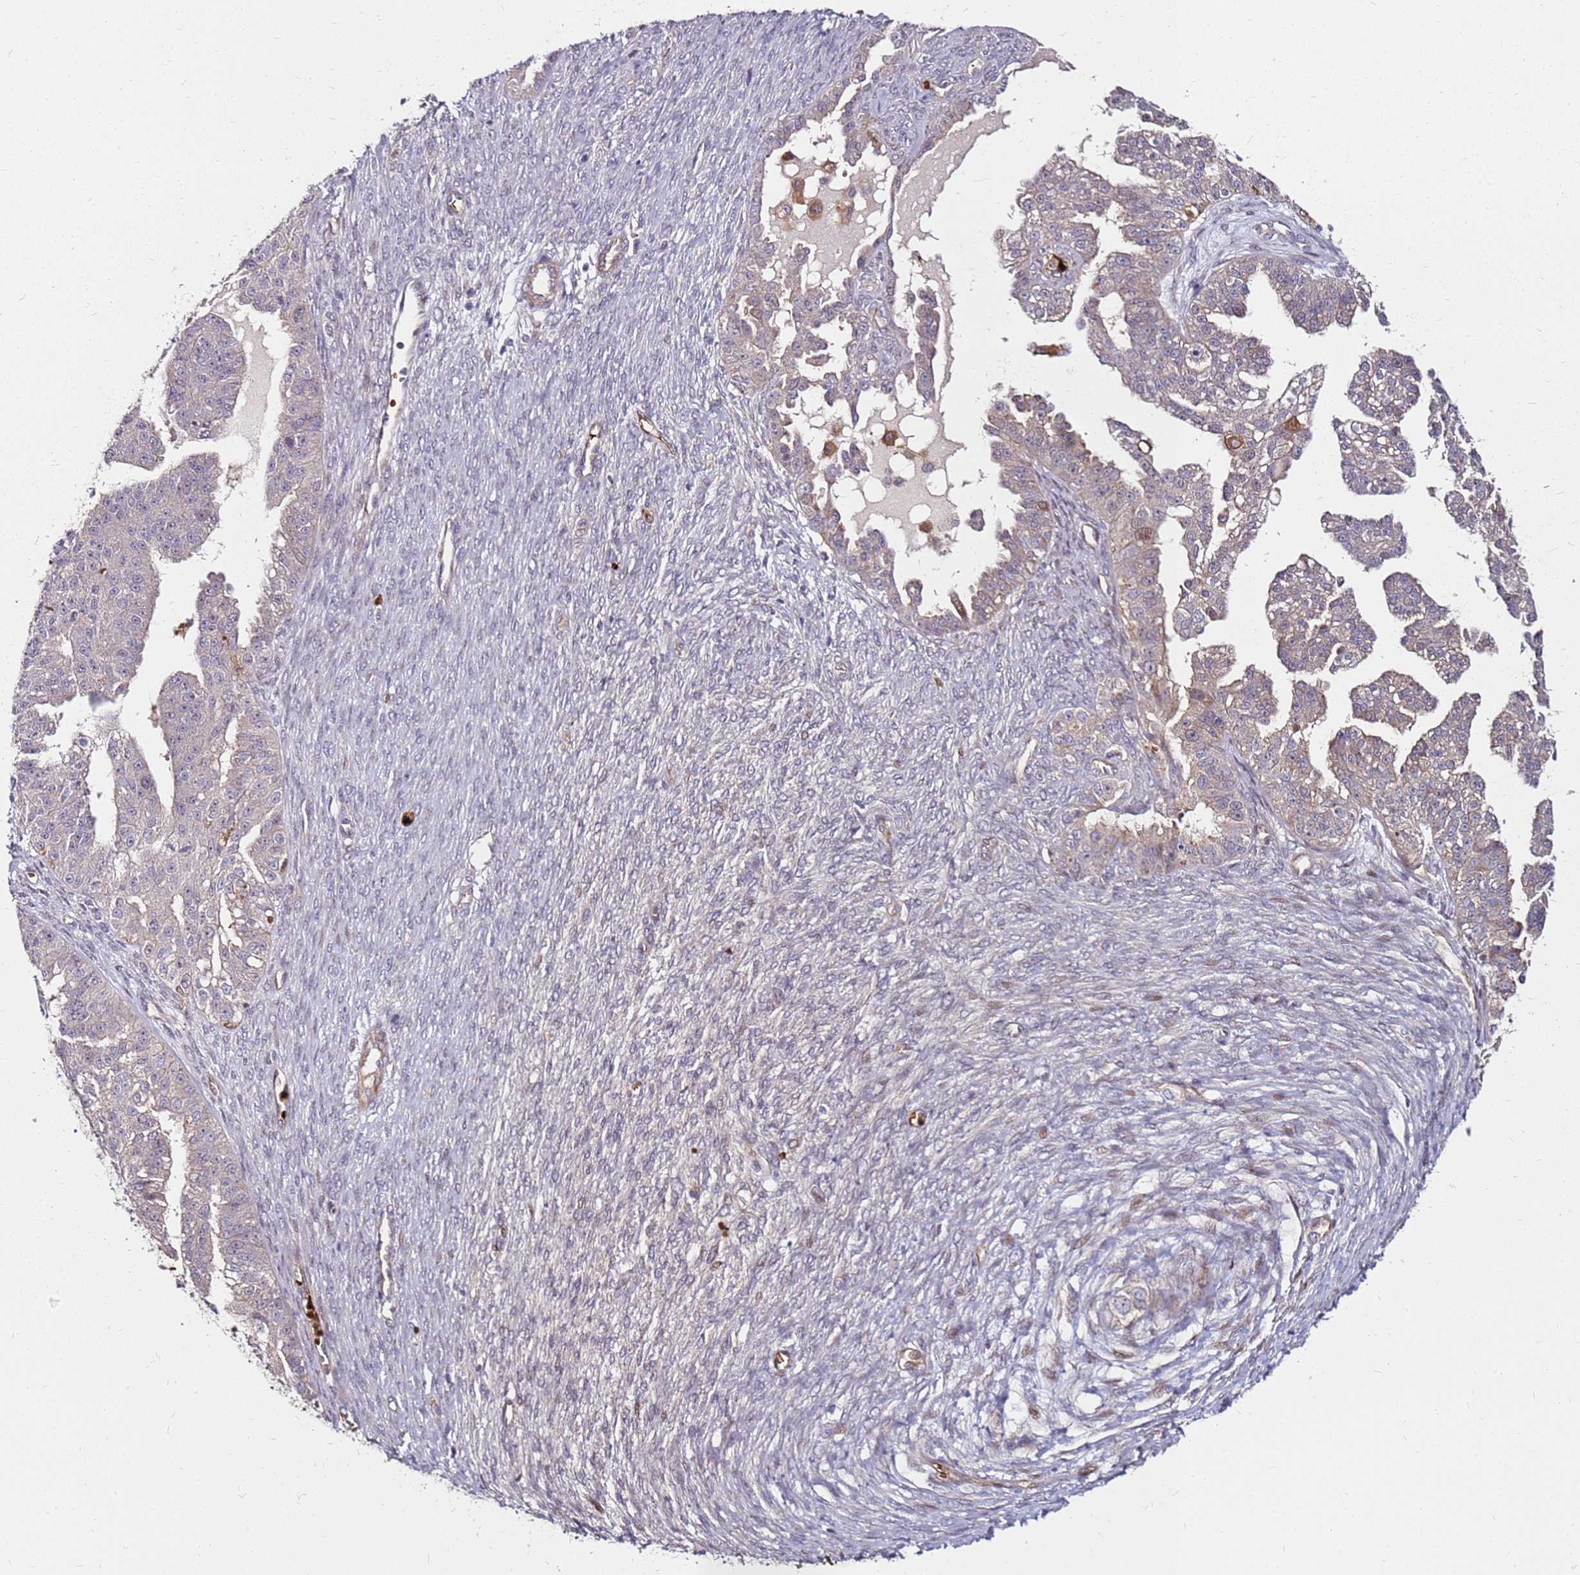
{"staining": {"intensity": "negative", "quantity": "none", "location": "none"}, "tissue": "ovarian cancer", "cell_type": "Tumor cells", "image_type": "cancer", "snomed": [{"axis": "morphology", "description": "Cystadenocarcinoma, serous, NOS"}, {"axis": "topography", "description": "Ovary"}], "caption": "A histopathology image of human ovarian cancer is negative for staining in tumor cells.", "gene": "RNF11", "patient": {"sex": "female", "age": 58}}